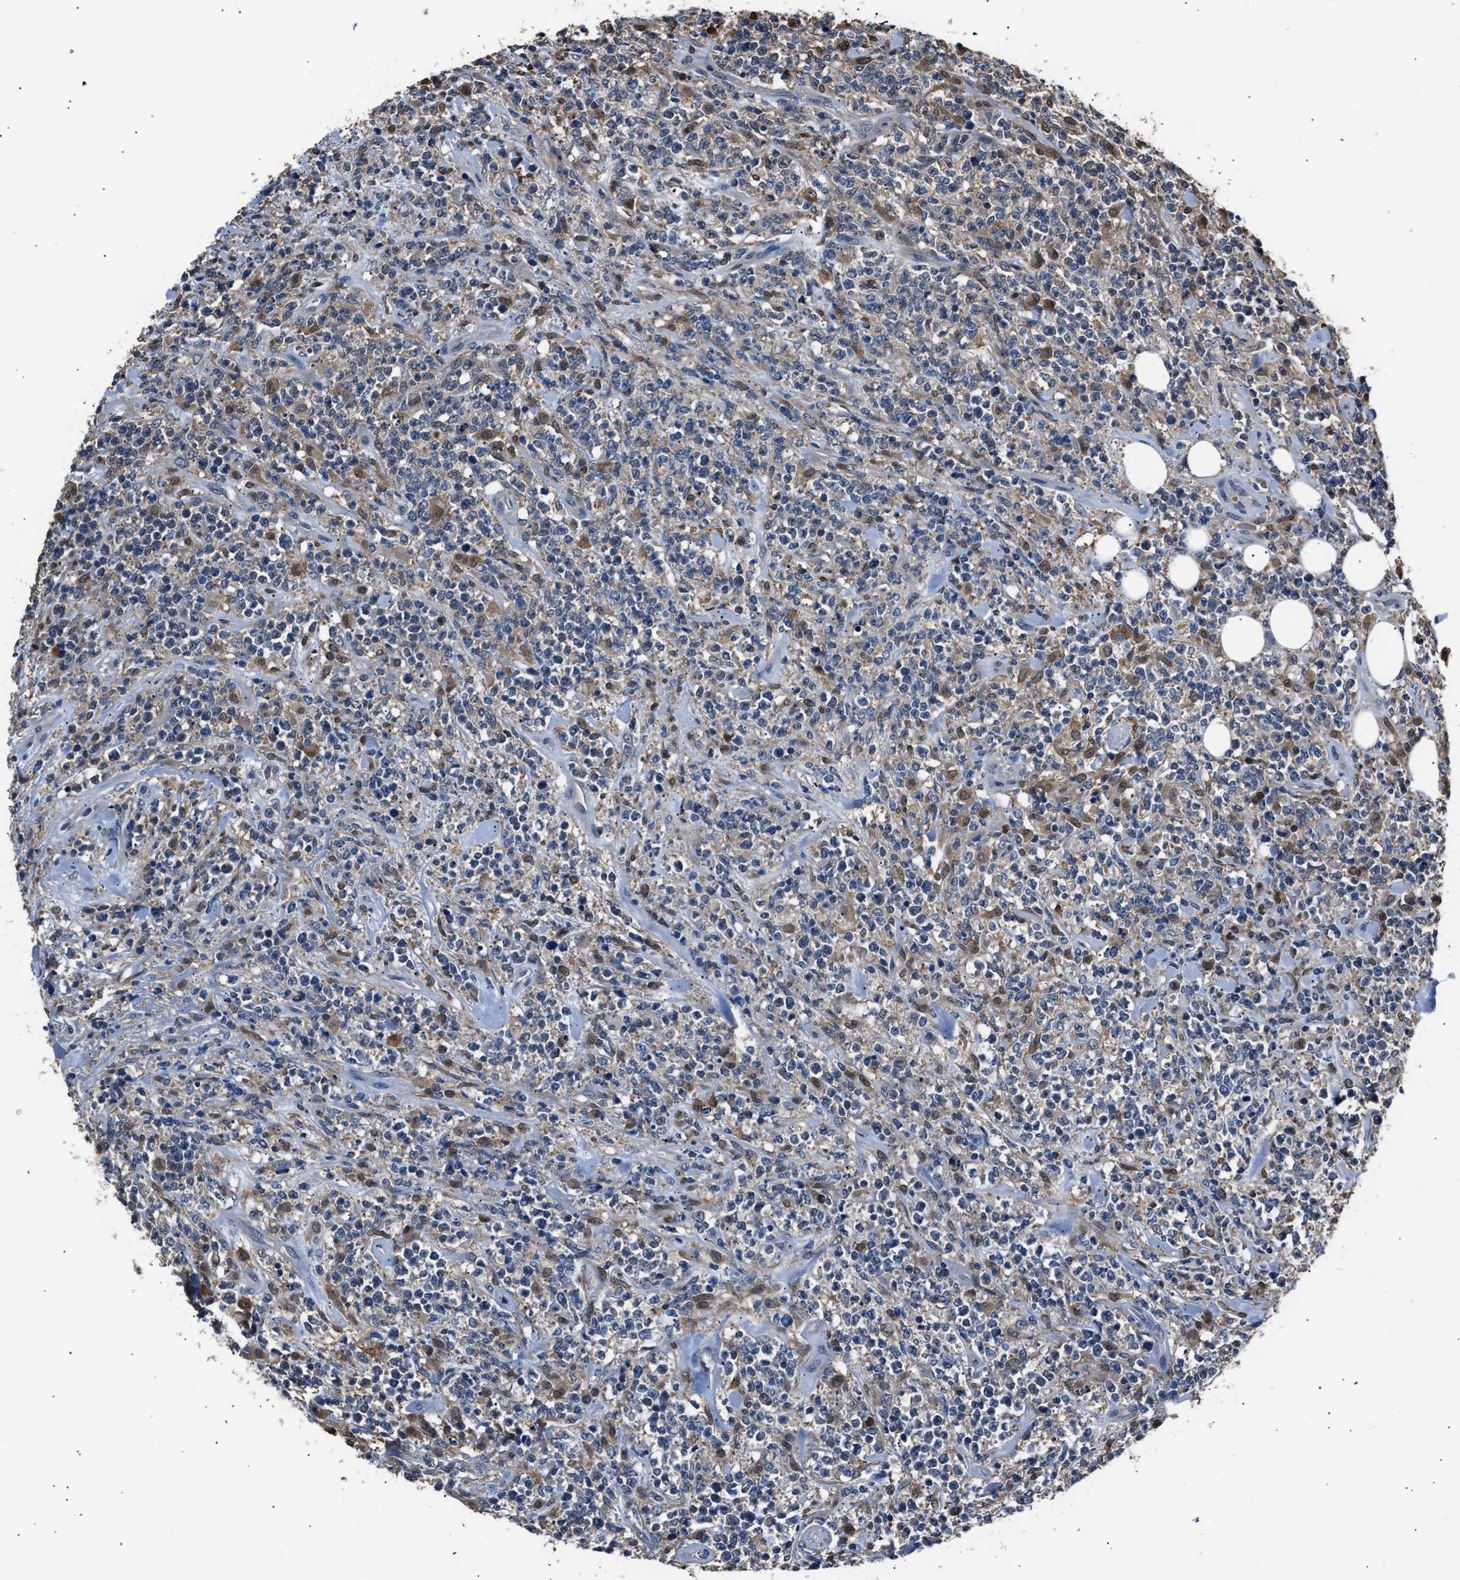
{"staining": {"intensity": "weak", "quantity": "<25%", "location": "cytoplasmic/membranous"}, "tissue": "lymphoma", "cell_type": "Tumor cells", "image_type": "cancer", "snomed": [{"axis": "morphology", "description": "Malignant lymphoma, non-Hodgkin's type, High grade"}, {"axis": "topography", "description": "Soft tissue"}], "caption": "Immunohistochemistry (IHC) photomicrograph of neoplastic tissue: lymphoma stained with DAB (3,3'-diaminobenzidine) exhibits no significant protein staining in tumor cells.", "gene": "GSTP1", "patient": {"sex": "male", "age": 18}}